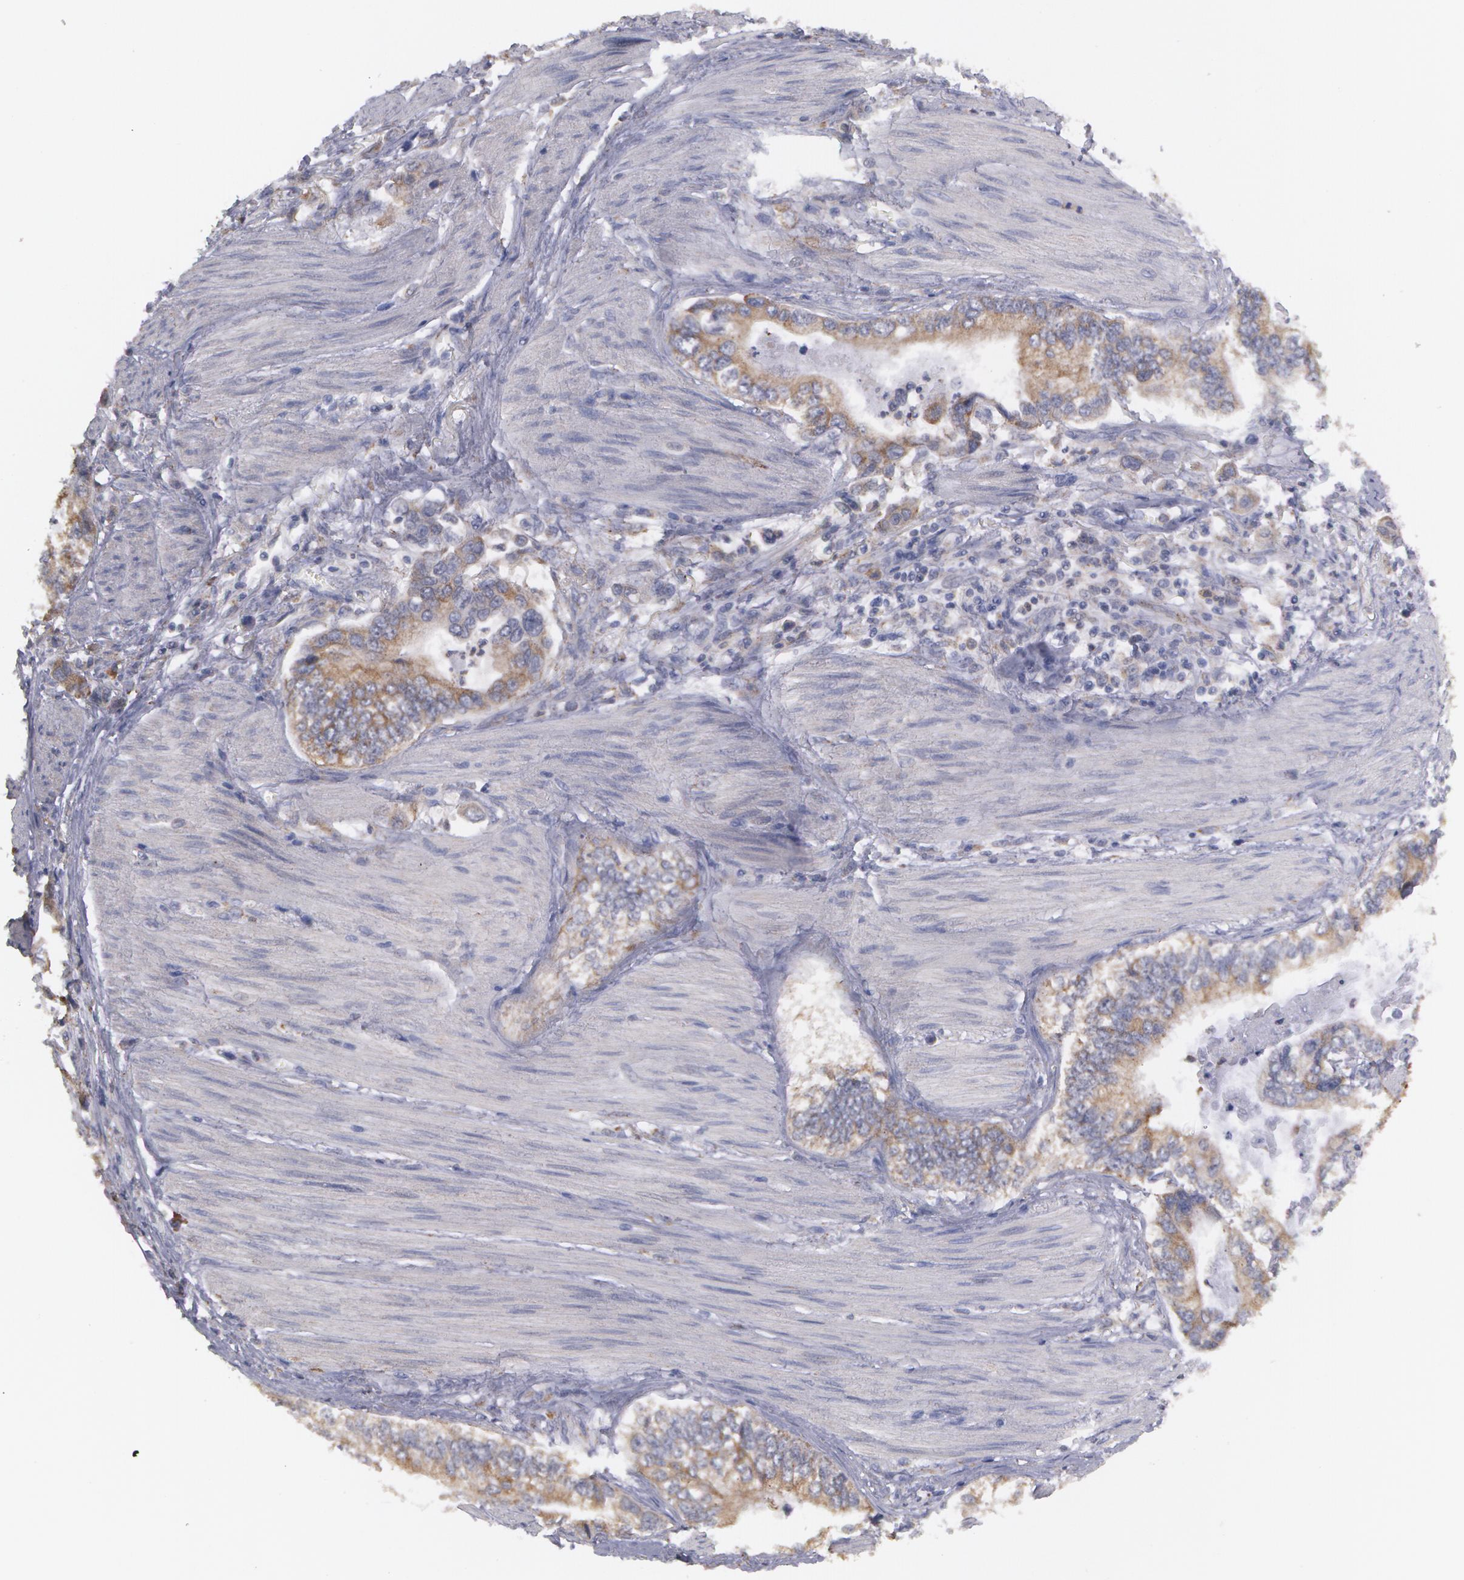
{"staining": {"intensity": "moderate", "quantity": ">75%", "location": "cytoplasmic/membranous"}, "tissue": "stomach cancer", "cell_type": "Tumor cells", "image_type": "cancer", "snomed": [{"axis": "morphology", "description": "Adenocarcinoma, NOS"}, {"axis": "topography", "description": "Pancreas"}, {"axis": "topography", "description": "Stomach, upper"}], "caption": "Immunohistochemical staining of stomach cancer (adenocarcinoma) exhibits medium levels of moderate cytoplasmic/membranous expression in approximately >75% of tumor cells.", "gene": "MTHFD1", "patient": {"sex": "male", "age": 77}}